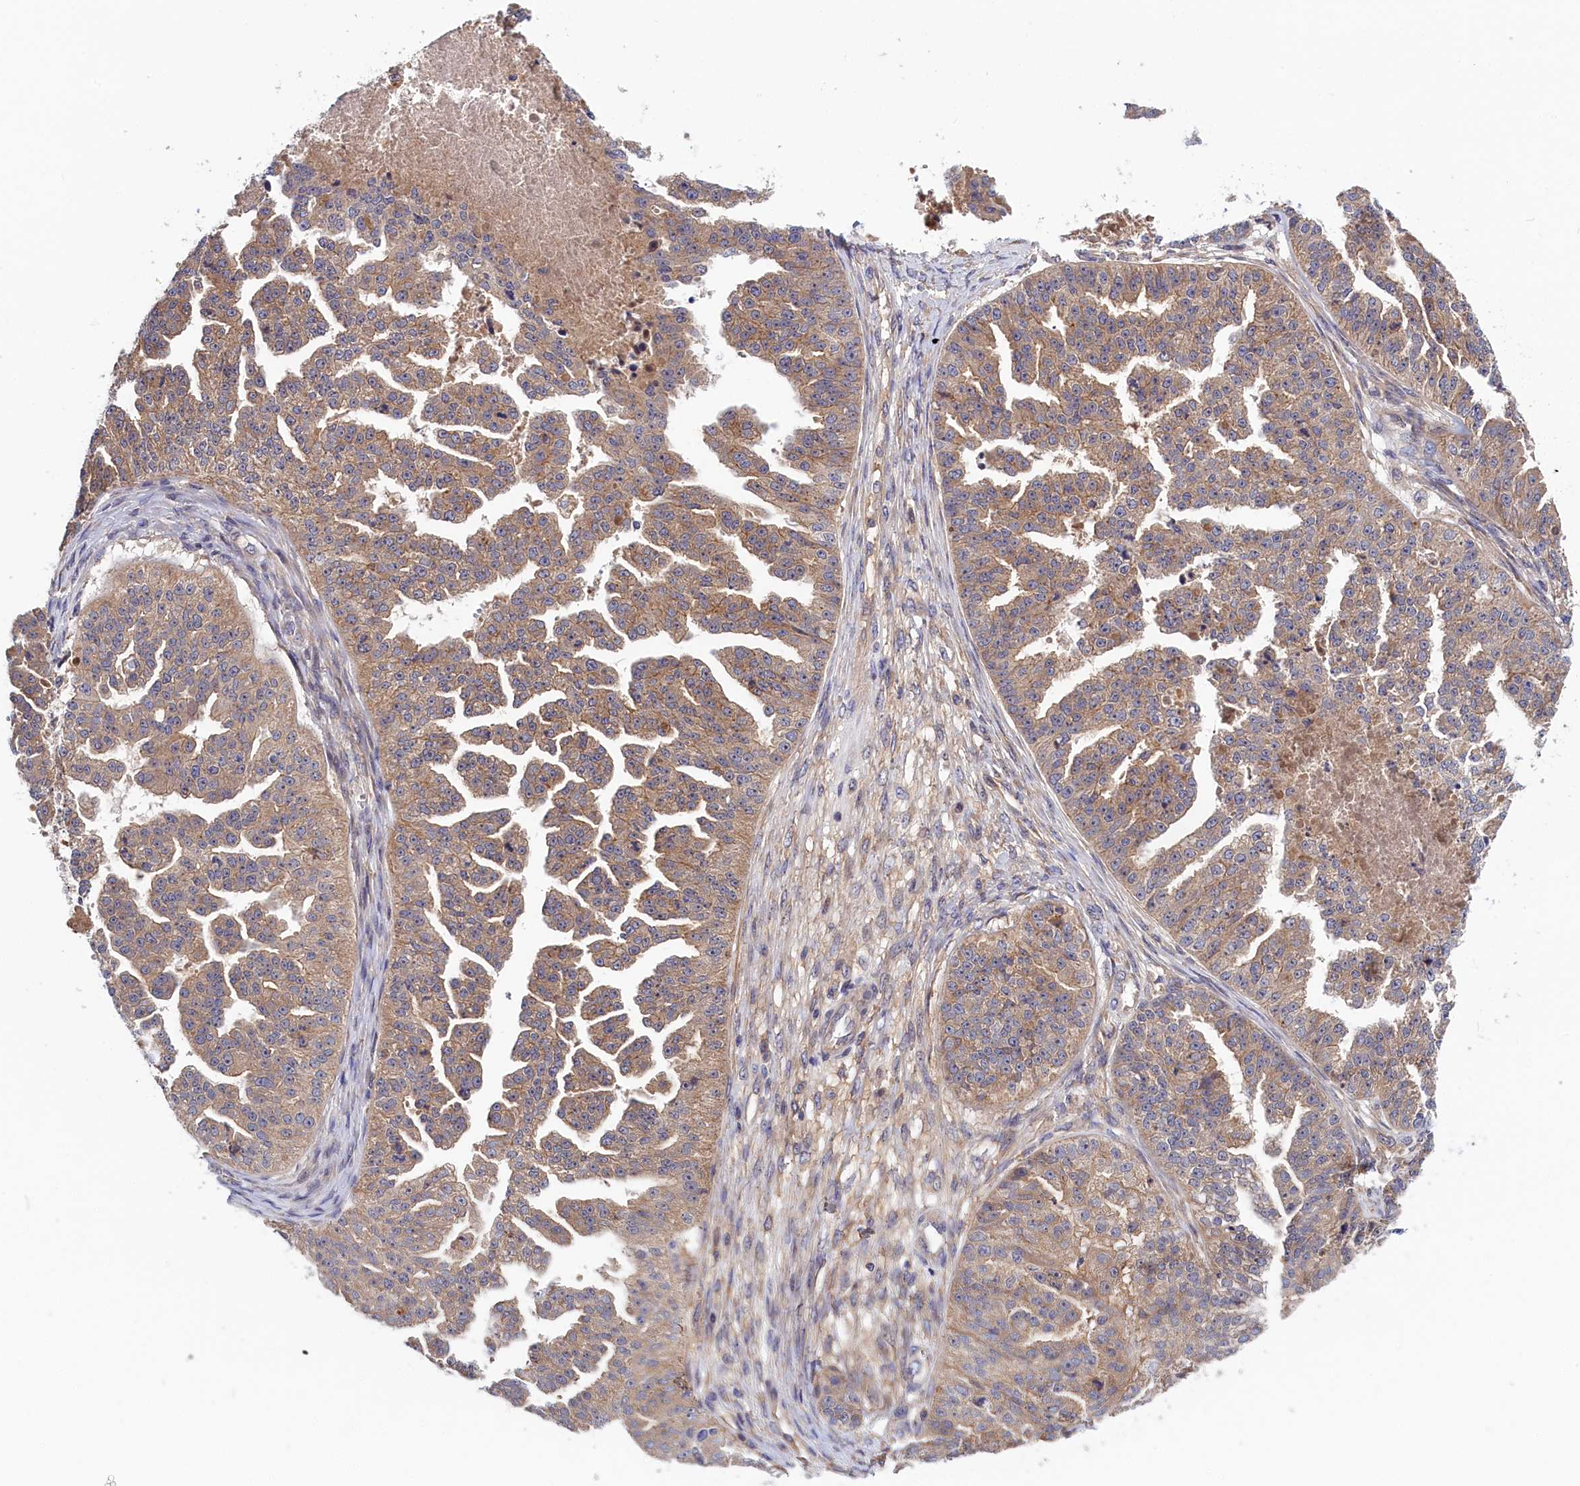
{"staining": {"intensity": "moderate", "quantity": ">75%", "location": "cytoplasmic/membranous"}, "tissue": "ovarian cancer", "cell_type": "Tumor cells", "image_type": "cancer", "snomed": [{"axis": "morphology", "description": "Cystadenocarcinoma, serous, NOS"}, {"axis": "topography", "description": "Ovary"}], "caption": "This micrograph shows immunohistochemistry staining of human ovarian cancer (serous cystadenocarcinoma), with medium moderate cytoplasmic/membranous staining in approximately >75% of tumor cells.", "gene": "CRACD", "patient": {"sex": "female", "age": 58}}